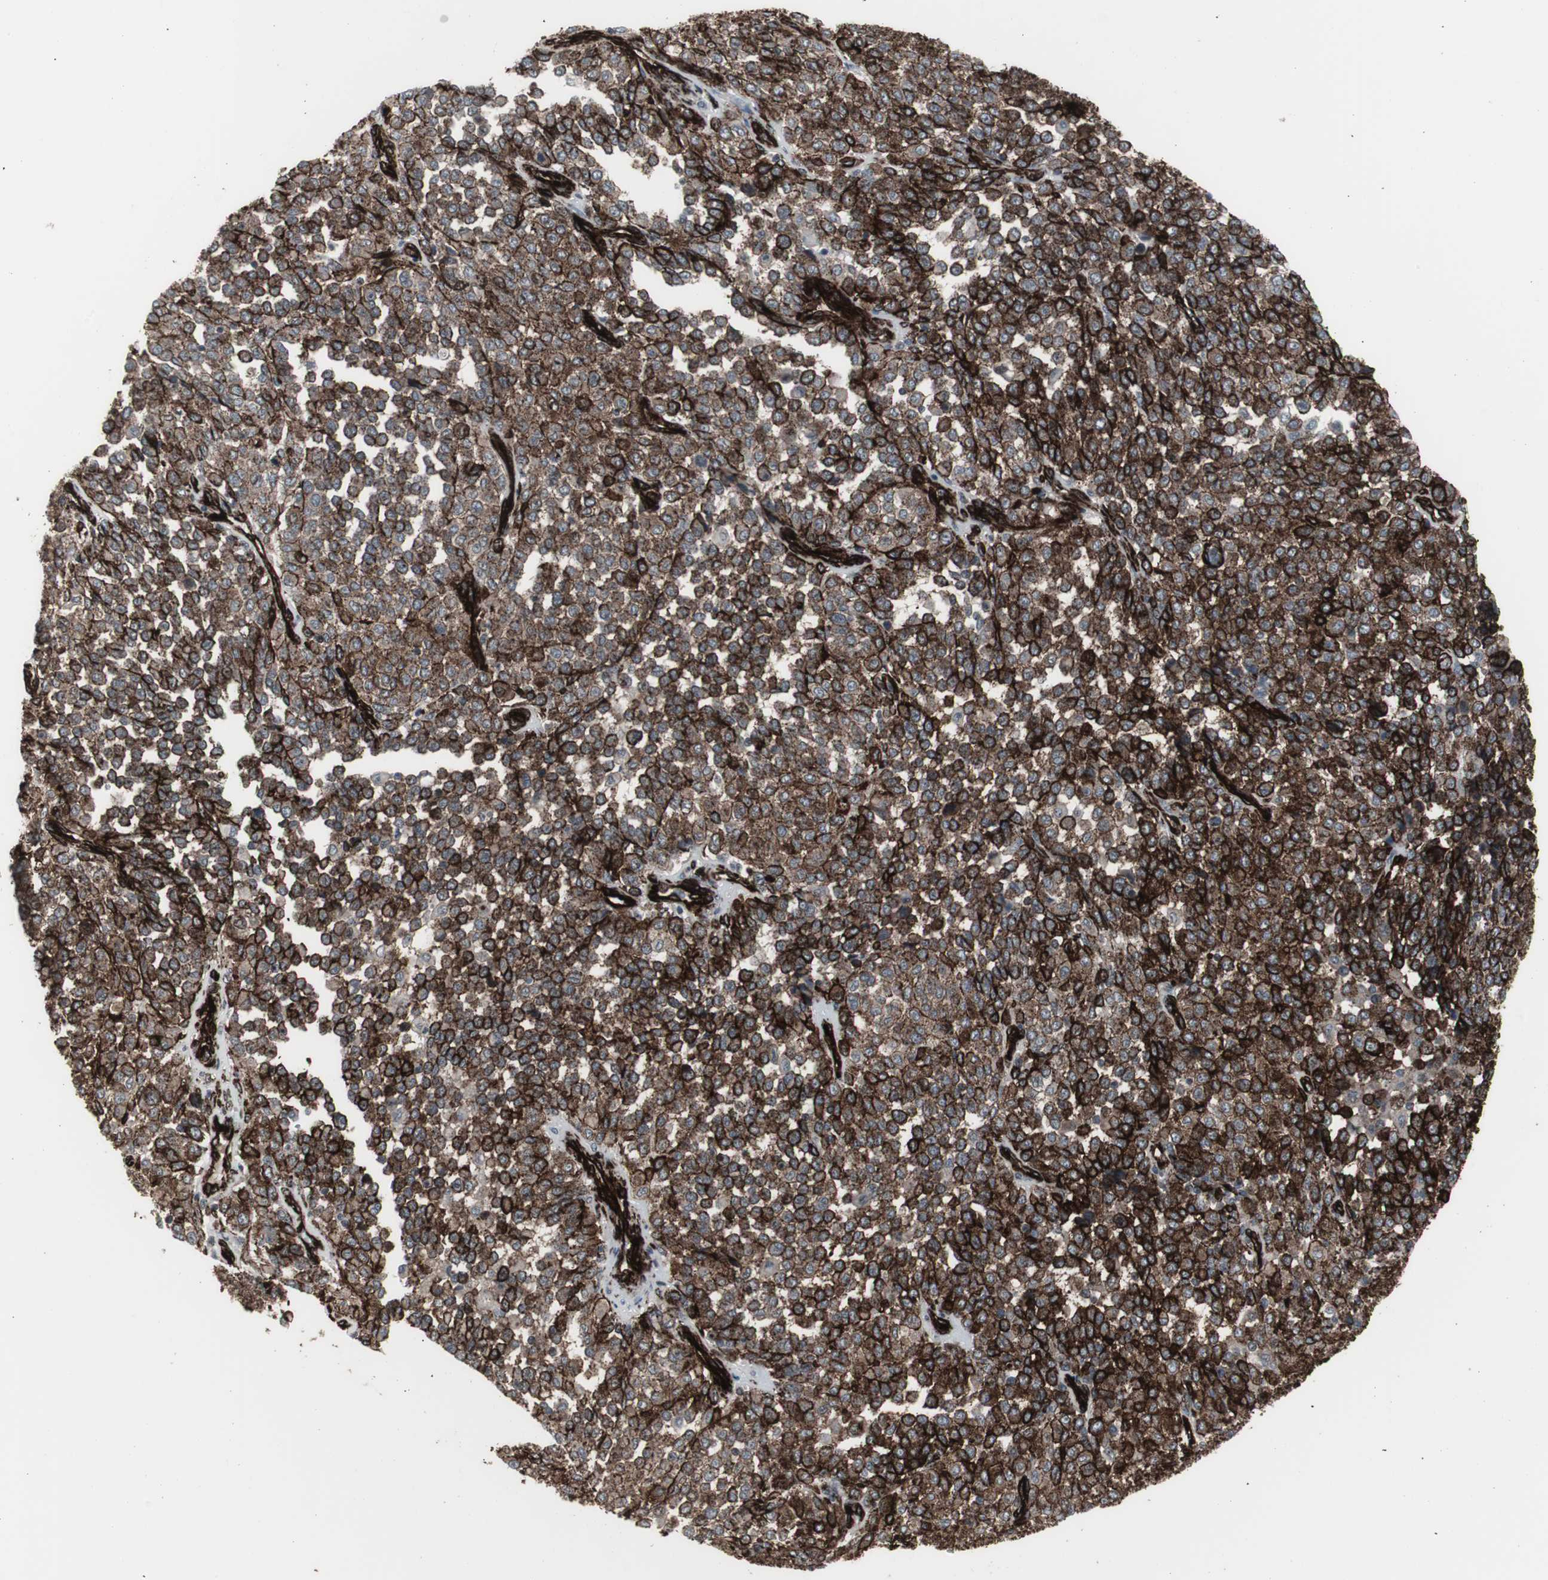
{"staining": {"intensity": "strong", "quantity": "25%-75%", "location": "cytoplasmic/membranous"}, "tissue": "melanoma", "cell_type": "Tumor cells", "image_type": "cancer", "snomed": [{"axis": "morphology", "description": "Malignant melanoma, Metastatic site"}, {"axis": "topography", "description": "Pancreas"}], "caption": "A high-resolution micrograph shows immunohistochemistry staining of malignant melanoma (metastatic site), which displays strong cytoplasmic/membranous staining in approximately 25%-75% of tumor cells.", "gene": "PDGFA", "patient": {"sex": "female", "age": 30}}